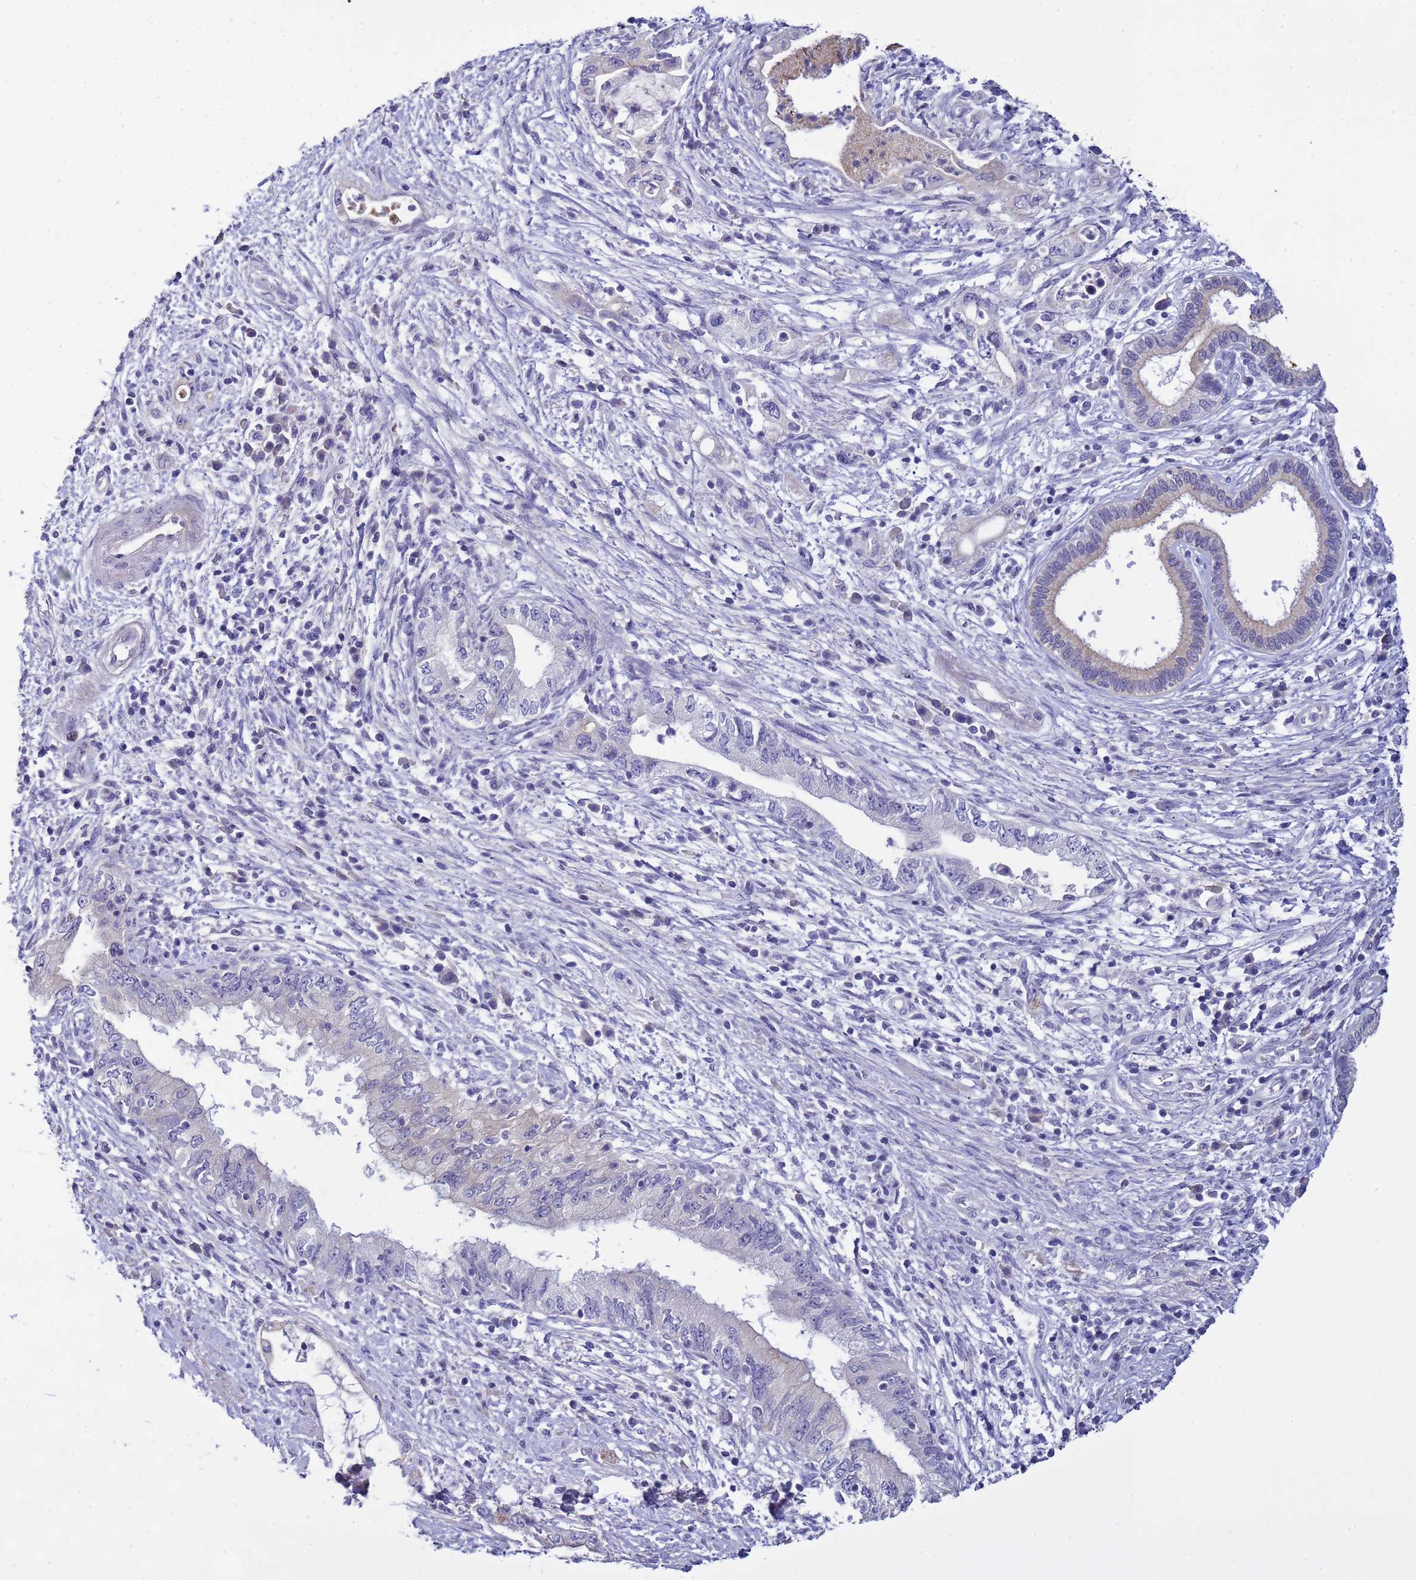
{"staining": {"intensity": "negative", "quantity": "none", "location": "none"}, "tissue": "pancreatic cancer", "cell_type": "Tumor cells", "image_type": "cancer", "snomed": [{"axis": "morphology", "description": "Adenocarcinoma, NOS"}, {"axis": "topography", "description": "Pancreas"}], "caption": "Tumor cells show no significant expression in pancreatic adenocarcinoma.", "gene": "TRIM51", "patient": {"sex": "female", "age": 73}}